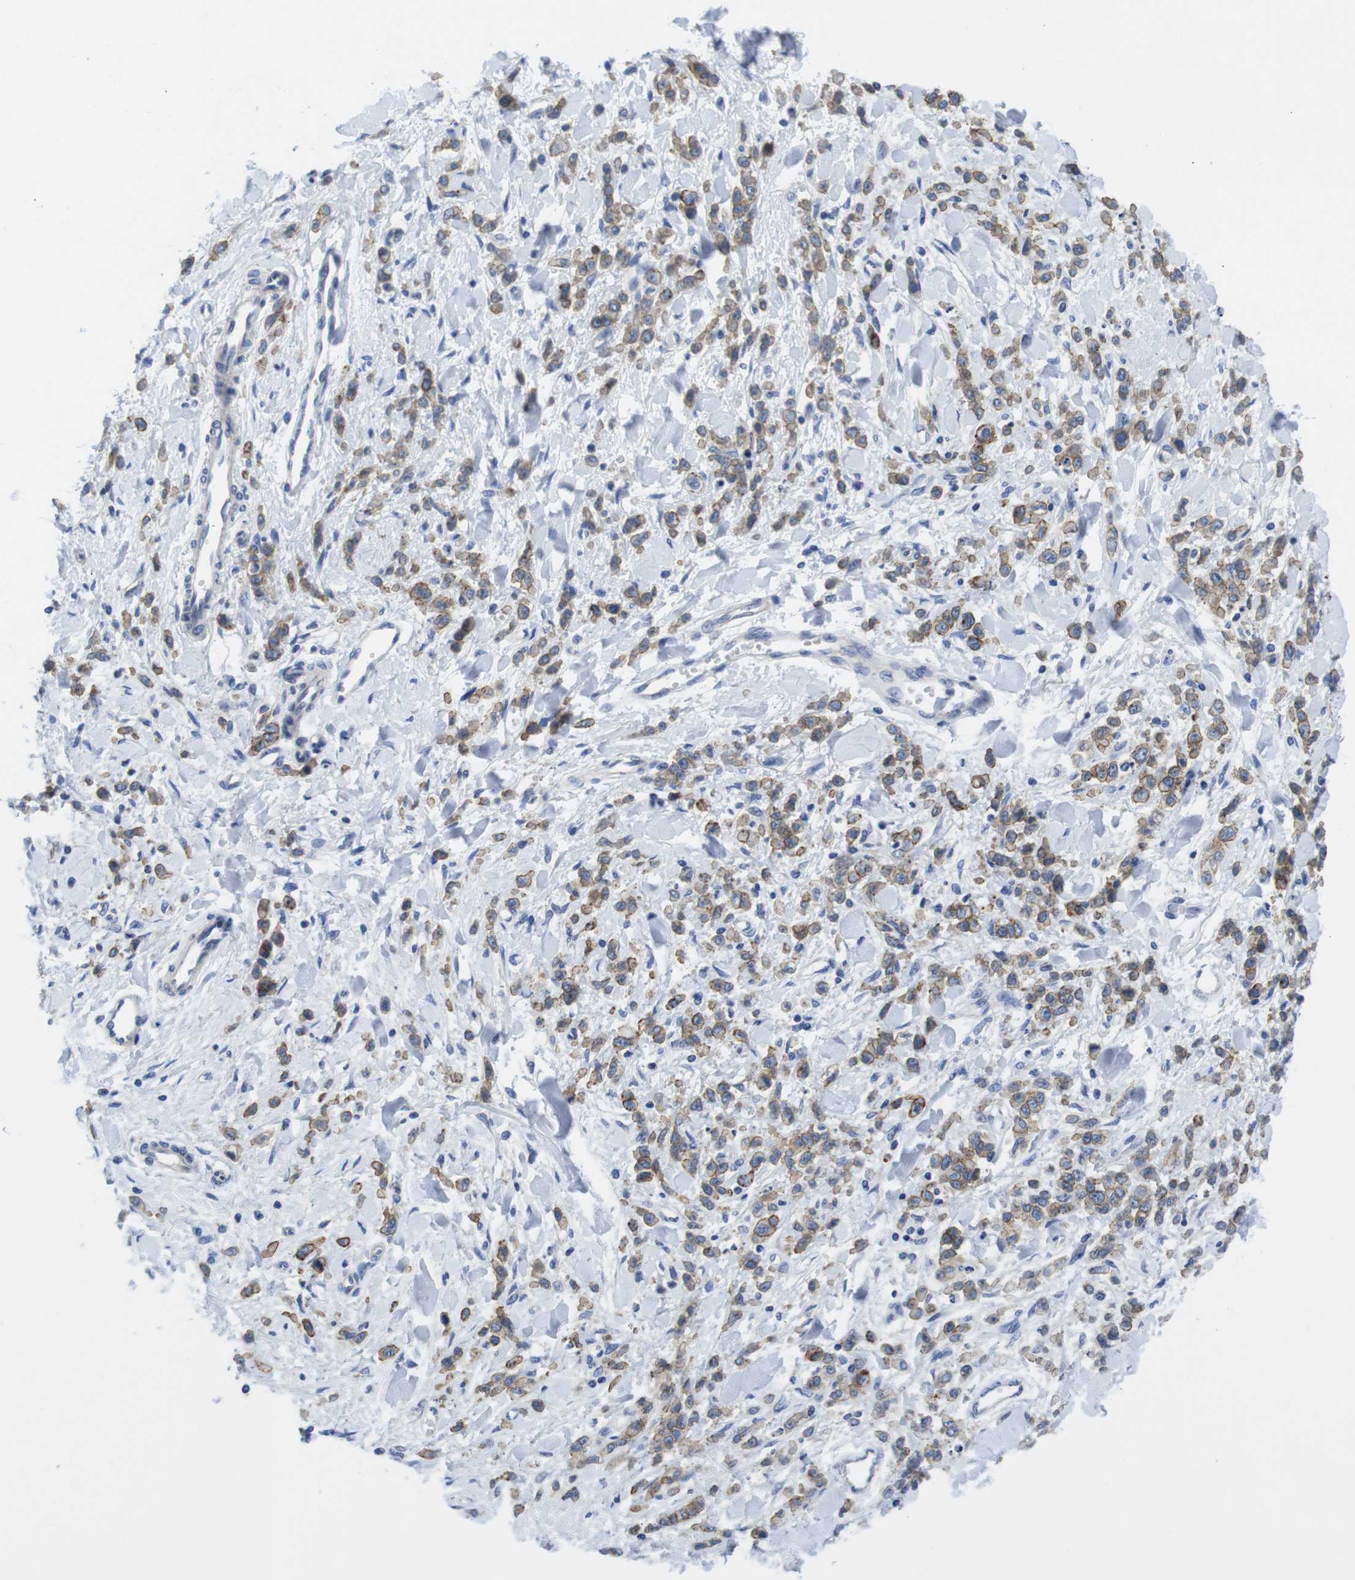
{"staining": {"intensity": "moderate", "quantity": ">75%", "location": "cytoplasmic/membranous"}, "tissue": "stomach cancer", "cell_type": "Tumor cells", "image_type": "cancer", "snomed": [{"axis": "morphology", "description": "Normal tissue, NOS"}, {"axis": "morphology", "description": "Adenocarcinoma, NOS"}, {"axis": "topography", "description": "Stomach"}], "caption": "Stomach cancer (adenocarcinoma) stained with a brown dye shows moderate cytoplasmic/membranous positive staining in about >75% of tumor cells.", "gene": "SCRIB", "patient": {"sex": "male", "age": 82}}